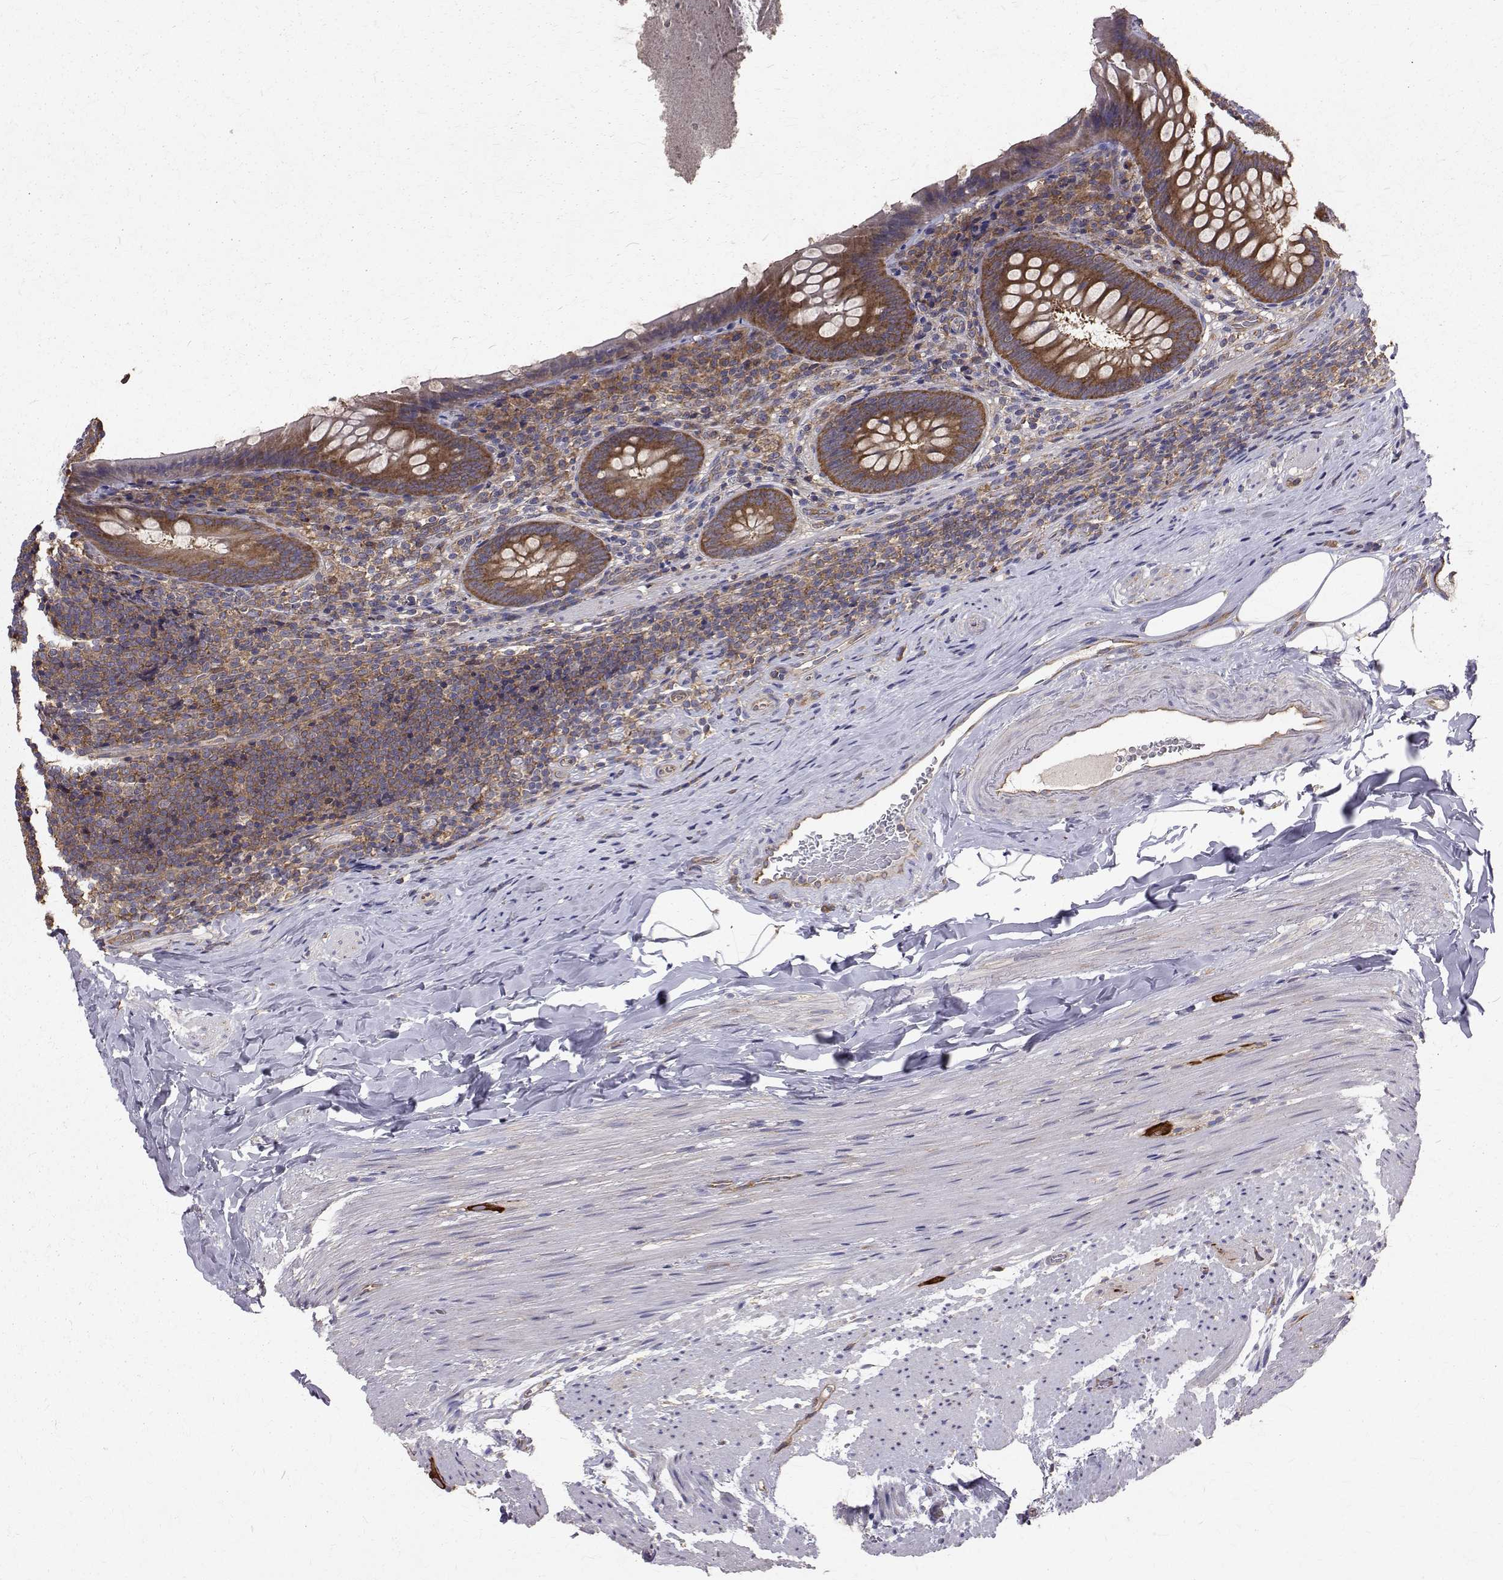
{"staining": {"intensity": "moderate", "quantity": "25%-75%", "location": "cytoplasmic/membranous"}, "tissue": "appendix", "cell_type": "Glandular cells", "image_type": "normal", "snomed": [{"axis": "morphology", "description": "Normal tissue, NOS"}, {"axis": "topography", "description": "Appendix"}], "caption": "Immunohistochemical staining of normal human appendix reveals moderate cytoplasmic/membranous protein positivity in approximately 25%-75% of glandular cells. (DAB IHC, brown staining for protein, blue staining for nuclei).", "gene": "FARSB", "patient": {"sex": "male", "age": 47}}